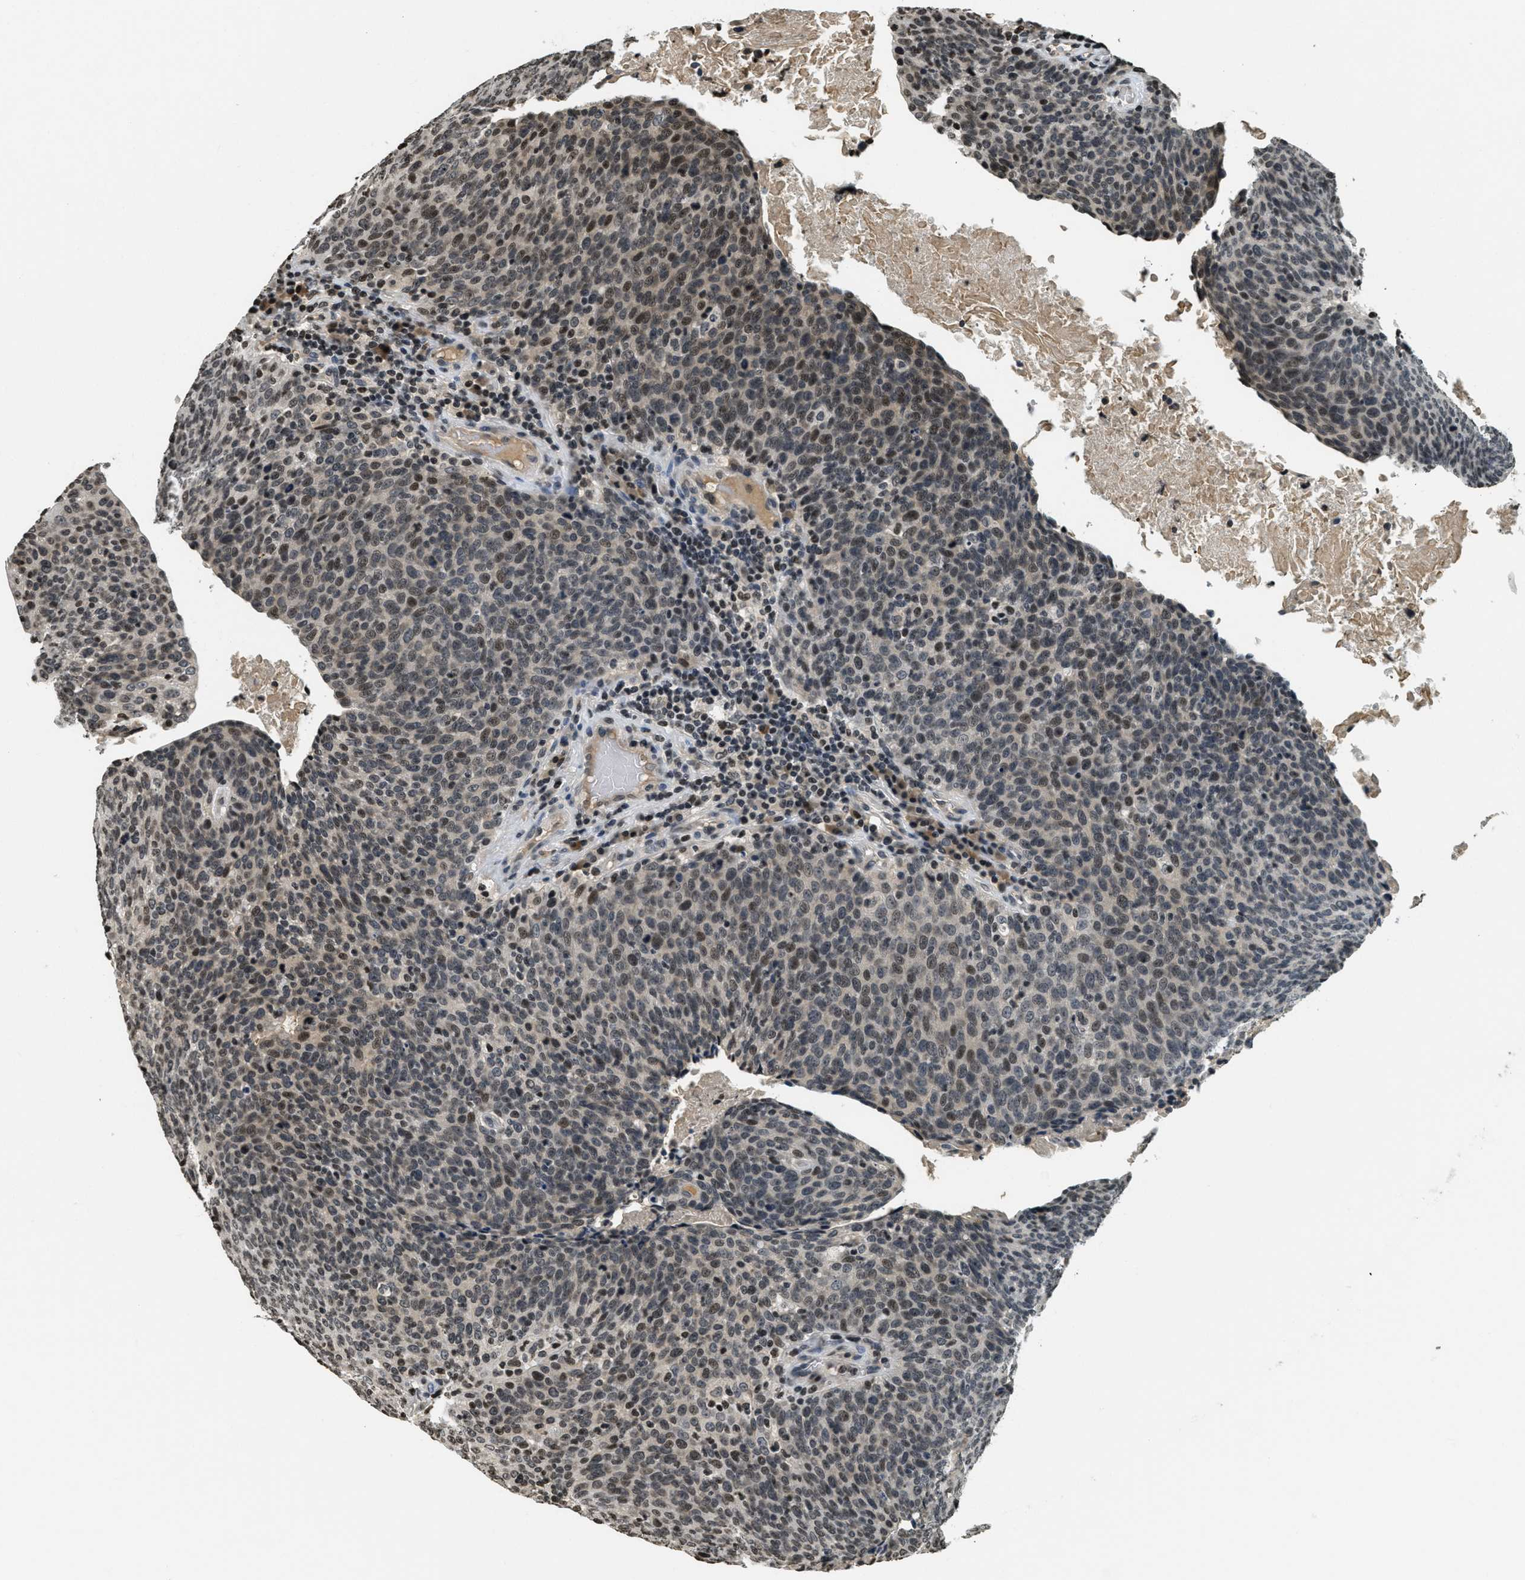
{"staining": {"intensity": "moderate", "quantity": "25%-75%", "location": "nuclear"}, "tissue": "head and neck cancer", "cell_type": "Tumor cells", "image_type": "cancer", "snomed": [{"axis": "morphology", "description": "Squamous cell carcinoma, NOS"}, {"axis": "morphology", "description": "Squamous cell carcinoma, metastatic, NOS"}, {"axis": "topography", "description": "Lymph node"}, {"axis": "topography", "description": "Head-Neck"}], "caption": "Immunohistochemistry (IHC) image of human squamous cell carcinoma (head and neck) stained for a protein (brown), which exhibits medium levels of moderate nuclear staining in about 25%-75% of tumor cells.", "gene": "LDB2", "patient": {"sex": "male", "age": 62}}